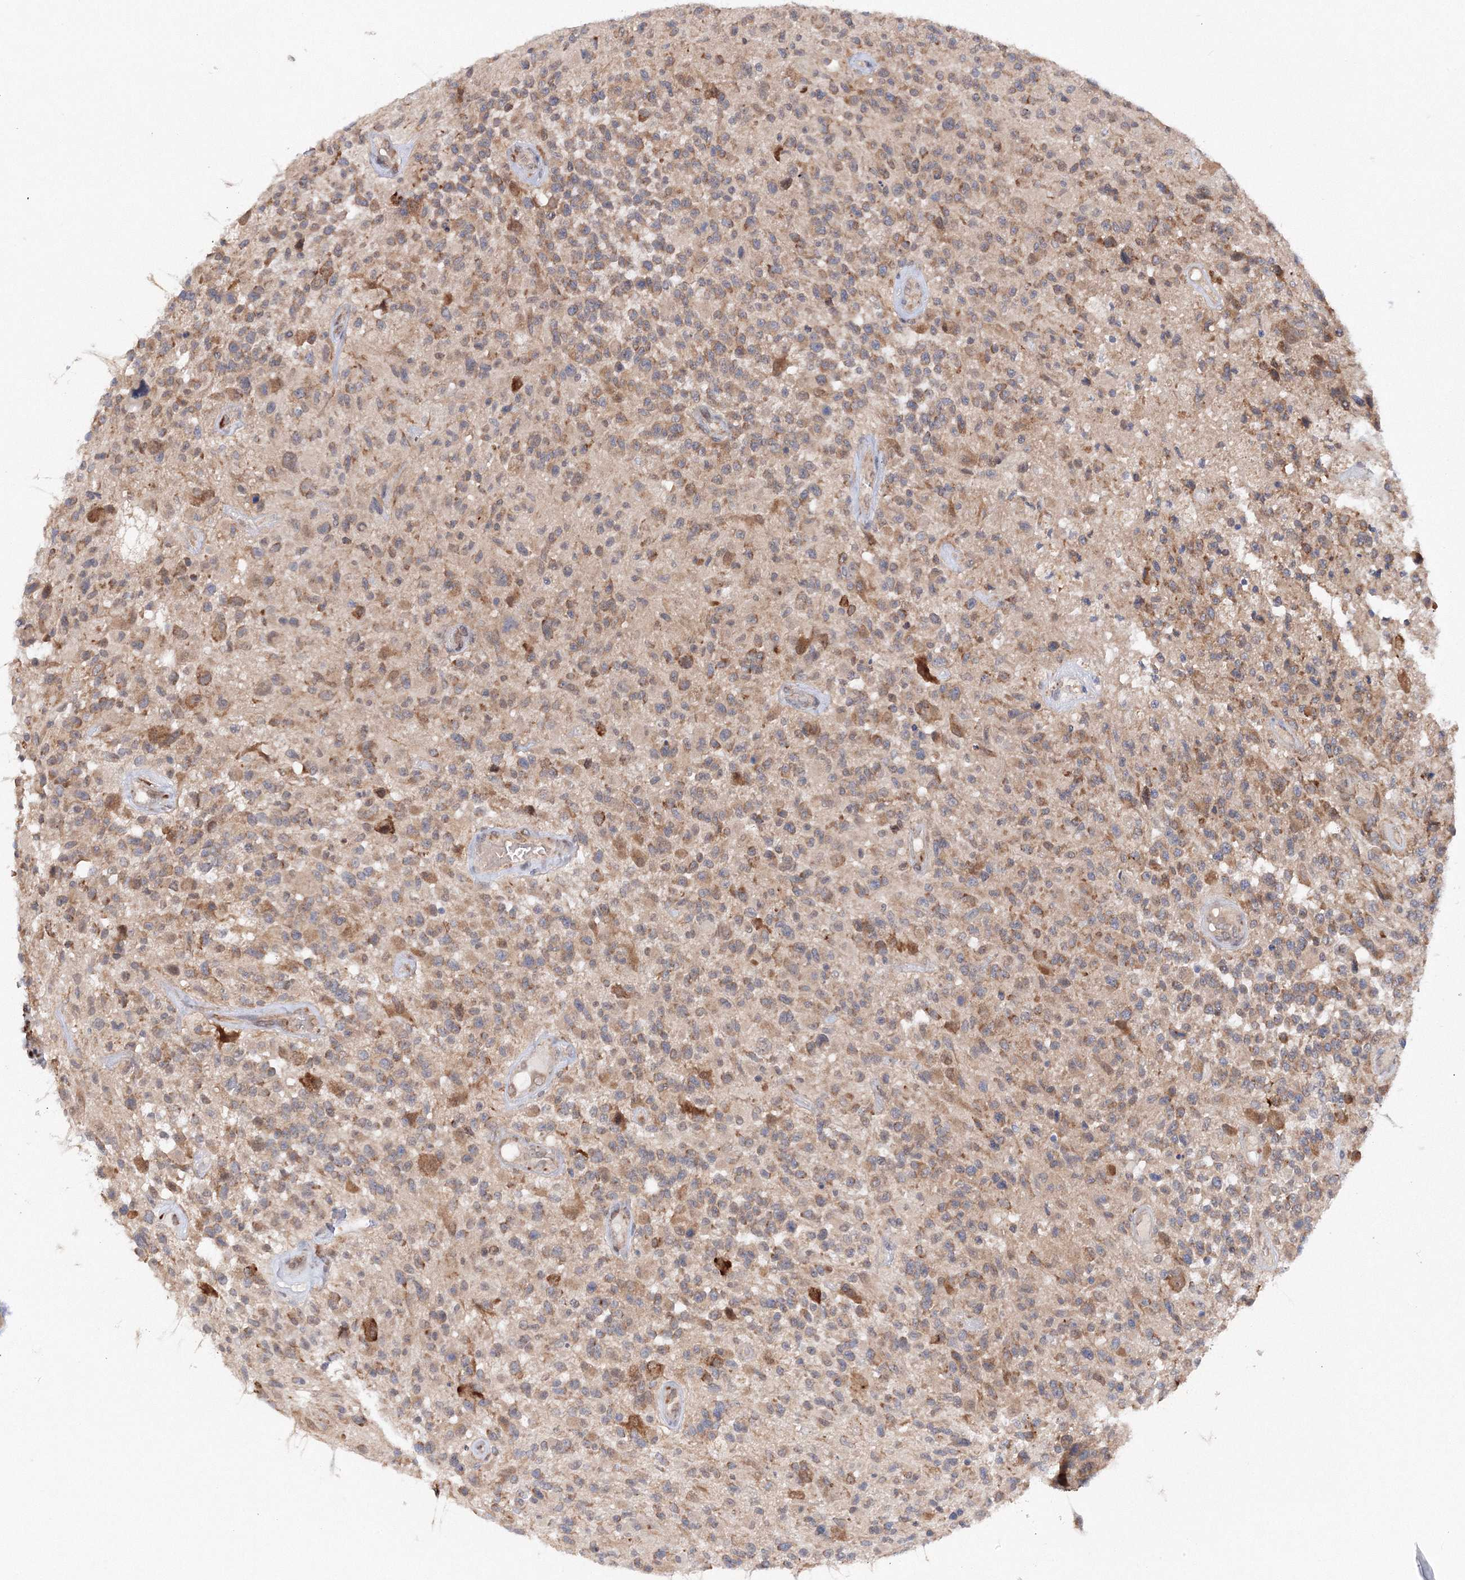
{"staining": {"intensity": "weak", "quantity": "25%-75%", "location": "cytoplasmic/membranous"}, "tissue": "glioma", "cell_type": "Tumor cells", "image_type": "cancer", "snomed": [{"axis": "morphology", "description": "Glioma, malignant, High grade"}, {"axis": "morphology", "description": "Glioblastoma, NOS"}, {"axis": "topography", "description": "Brain"}], "caption": "Human glioblastoma stained with a protein marker exhibits weak staining in tumor cells.", "gene": "DIS3L2", "patient": {"sex": "male", "age": 60}}